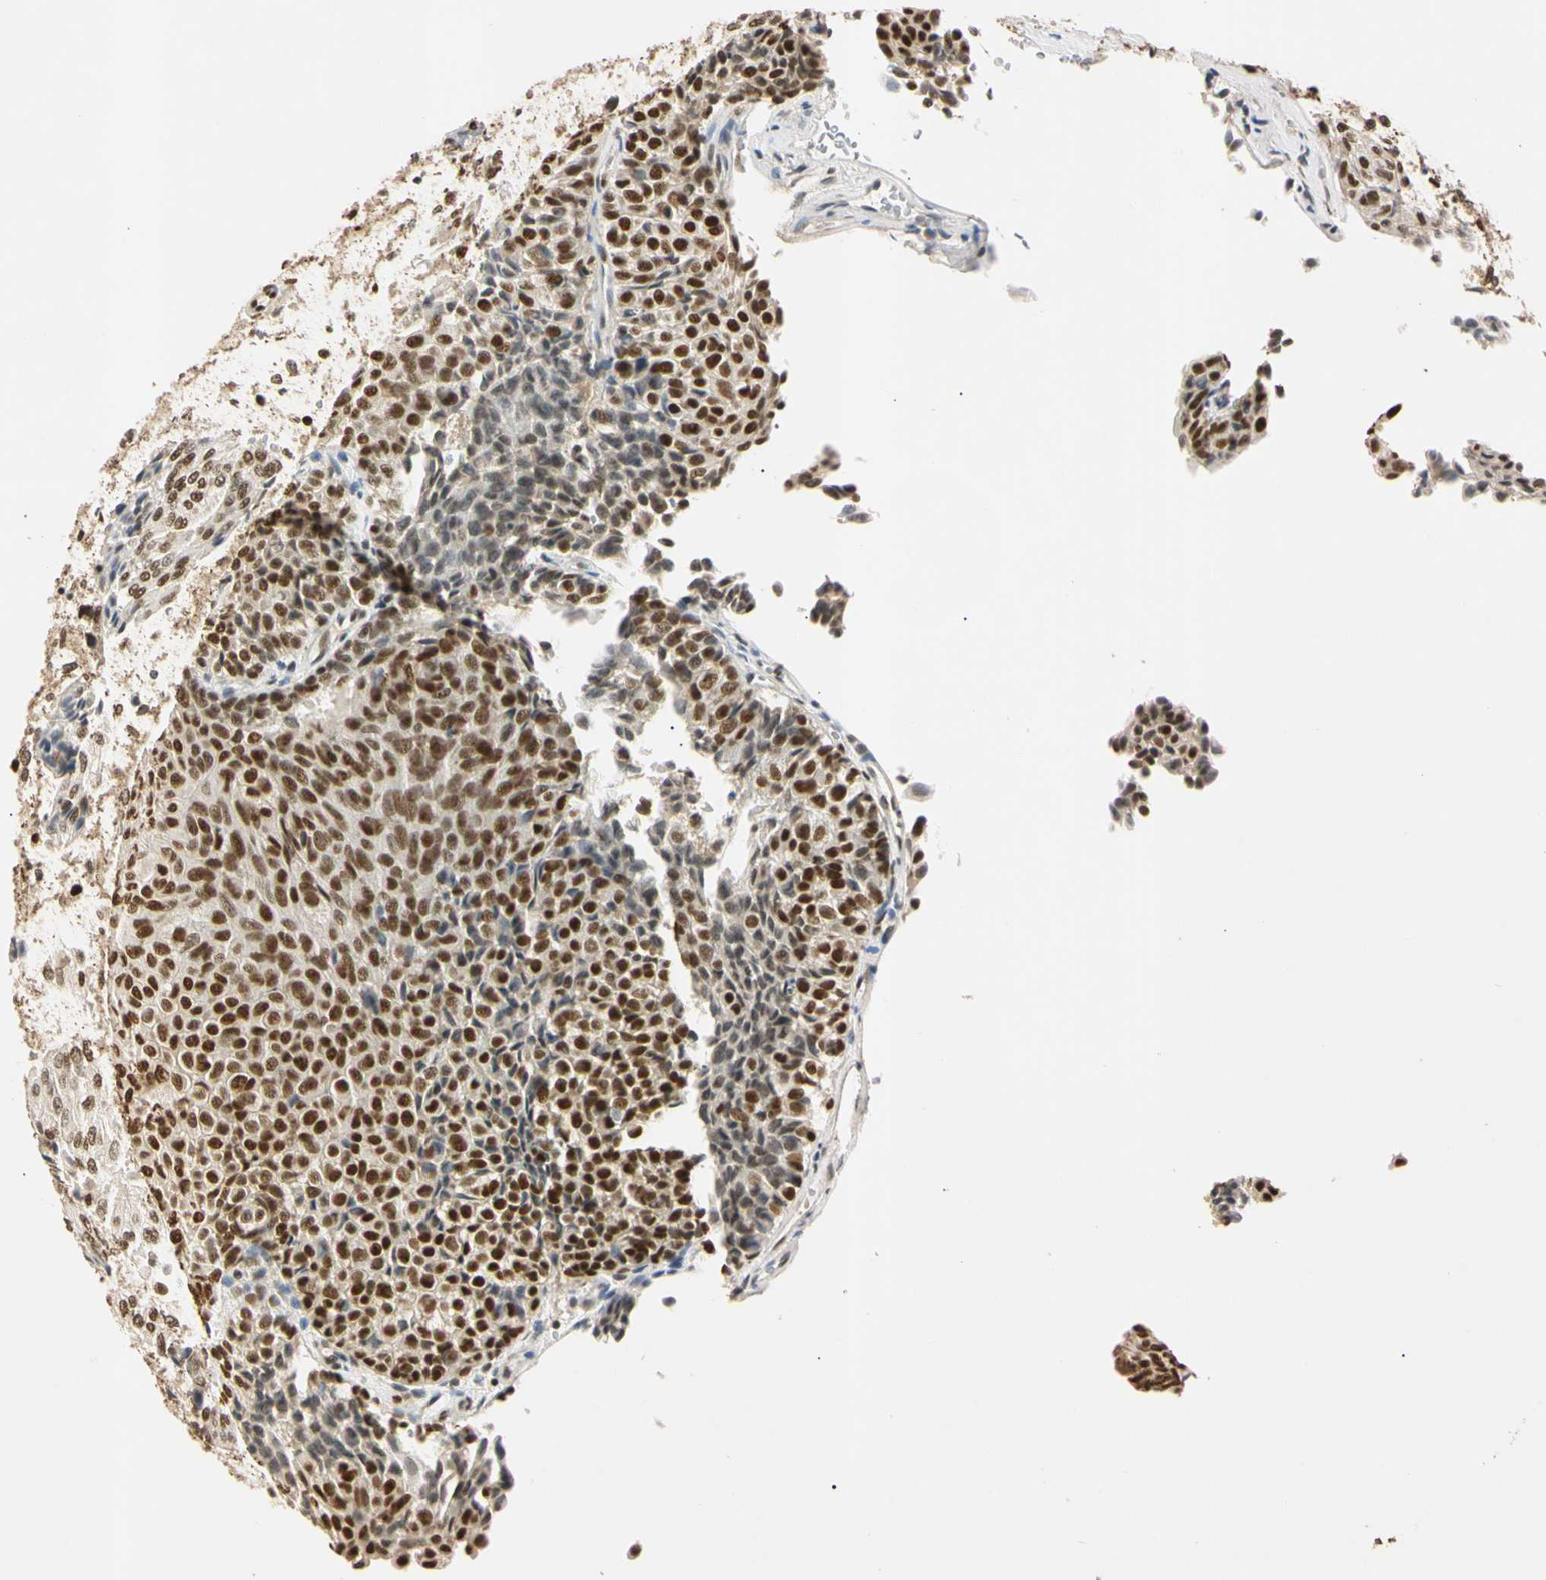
{"staining": {"intensity": "strong", "quantity": ">75%", "location": "nuclear"}, "tissue": "urothelial cancer", "cell_type": "Tumor cells", "image_type": "cancer", "snomed": [{"axis": "morphology", "description": "Urothelial carcinoma, Low grade"}, {"axis": "topography", "description": "Urinary bladder"}], "caption": "Urothelial cancer stained with a protein marker exhibits strong staining in tumor cells.", "gene": "SMARCA5", "patient": {"sex": "male", "age": 78}}